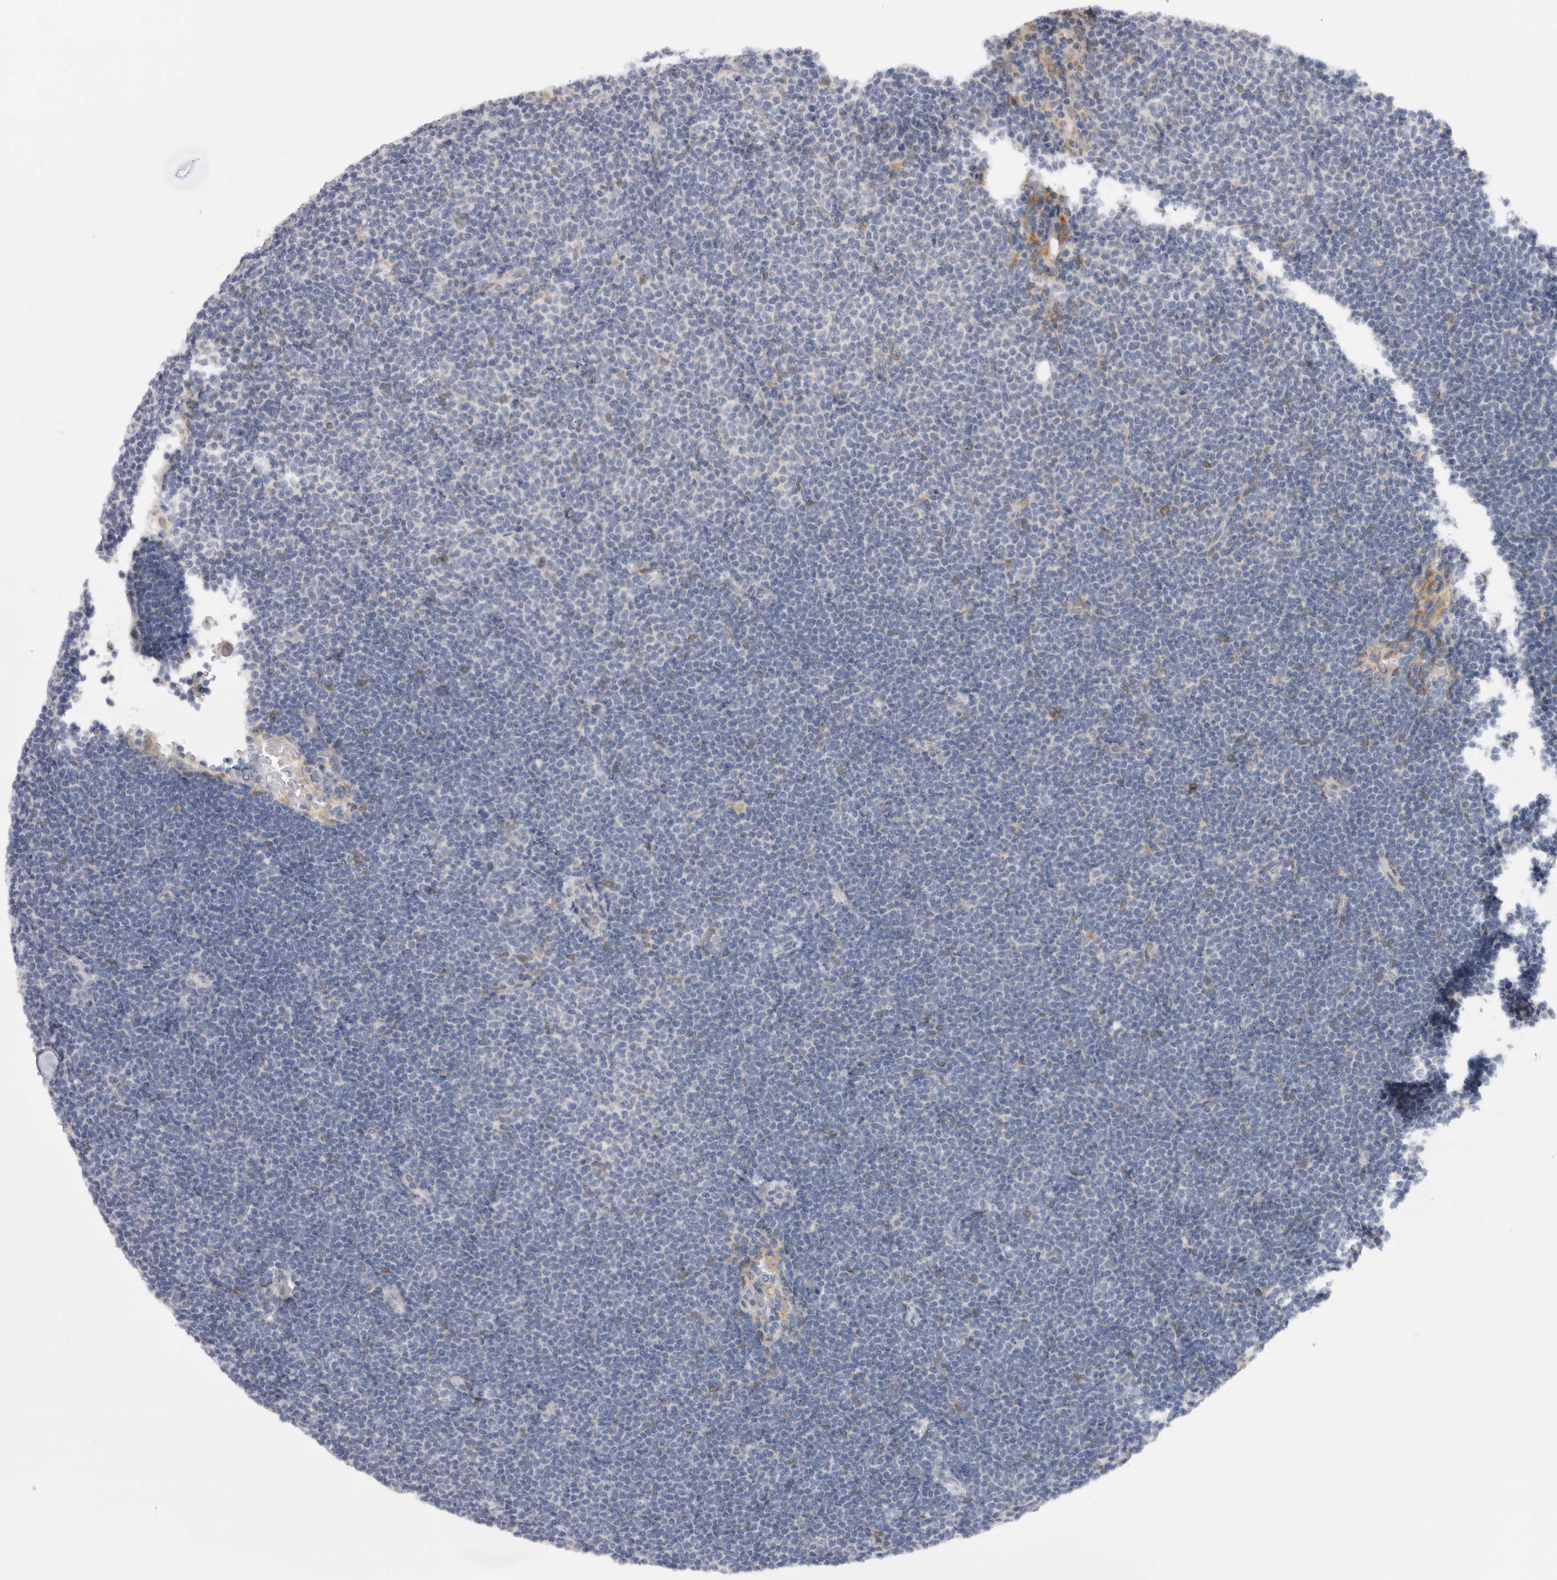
{"staining": {"intensity": "negative", "quantity": "none", "location": "none"}, "tissue": "lymphoma", "cell_type": "Tumor cells", "image_type": "cancer", "snomed": [{"axis": "morphology", "description": "Malignant lymphoma, non-Hodgkin's type, Low grade"}, {"axis": "topography", "description": "Lymph node"}], "caption": "The immunohistochemistry (IHC) micrograph has no significant positivity in tumor cells of lymphoma tissue.", "gene": "VCPIP1", "patient": {"sex": "female", "age": 53}}